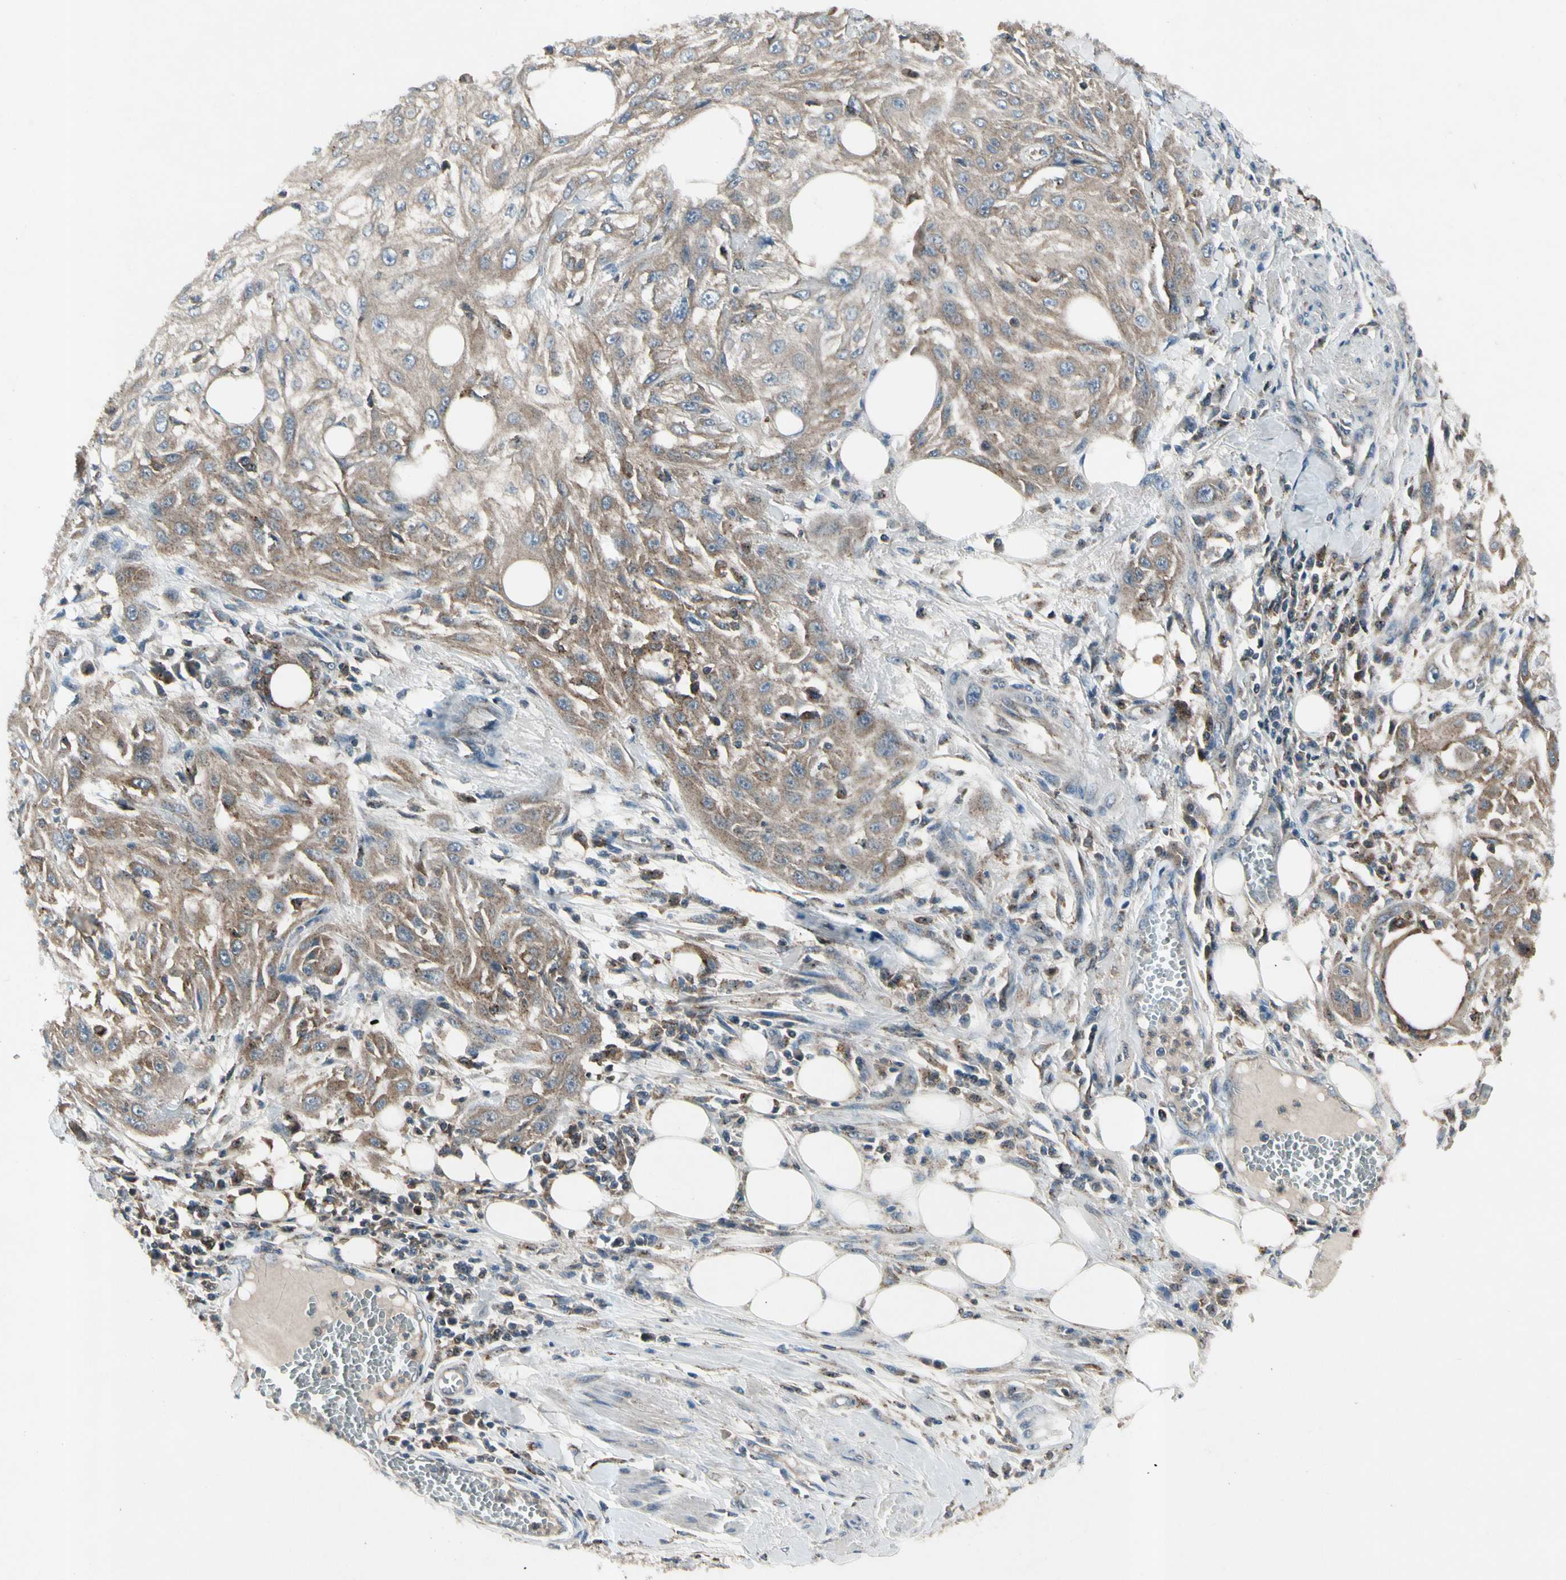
{"staining": {"intensity": "moderate", "quantity": ">75%", "location": "cytoplasmic/membranous"}, "tissue": "skin cancer", "cell_type": "Tumor cells", "image_type": "cancer", "snomed": [{"axis": "morphology", "description": "Squamous cell carcinoma, NOS"}, {"axis": "topography", "description": "Skin"}], "caption": "Immunohistochemical staining of skin cancer (squamous cell carcinoma) shows medium levels of moderate cytoplasmic/membranous expression in approximately >75% of tumor cells. Using DAB (3,3'-diaminobenzidine) (brown) and hematoxylin (blue) stains, captured at high magnification using brightfield microscopy.", "gene": "NMI", "patient": {"sex": "male", "age": 75}}